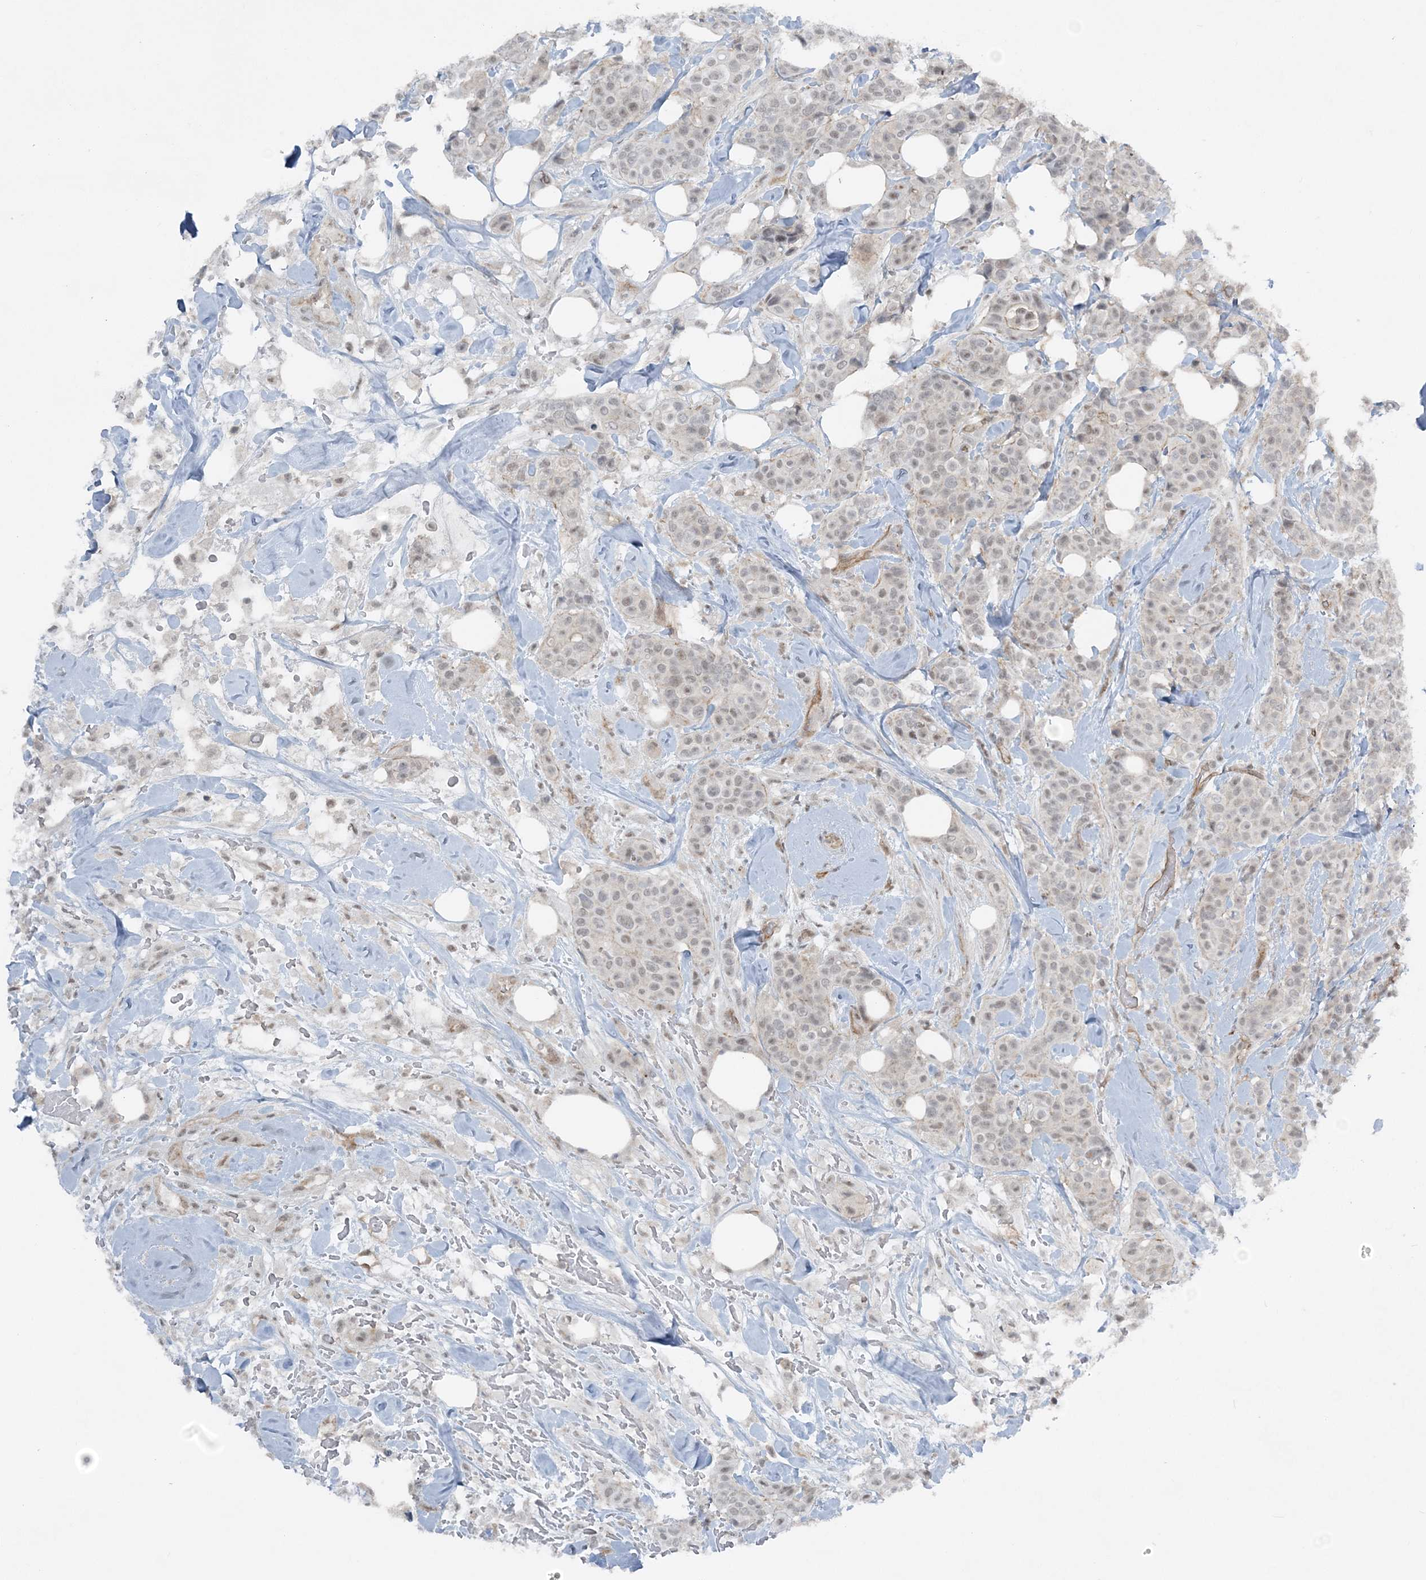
{"staining": {"intensity": "weak", "quantity": "<25%", "location": "nuclear"}, "tissue": "breast cancer", "cell_type": "Tumor cells", "image_type": "cancer", "snomed": [{"axis": "morphology", "description": "Lobular carcinoma"}, {"axis": "topography", "description": "Breast"}], "caption": "Lobular carcinoma (breast) was stained to show a protein in brown. There is no significant expression in tumor cells.", "gene": "ATP11A", "patient": {"sex": "female", "age": 51}}